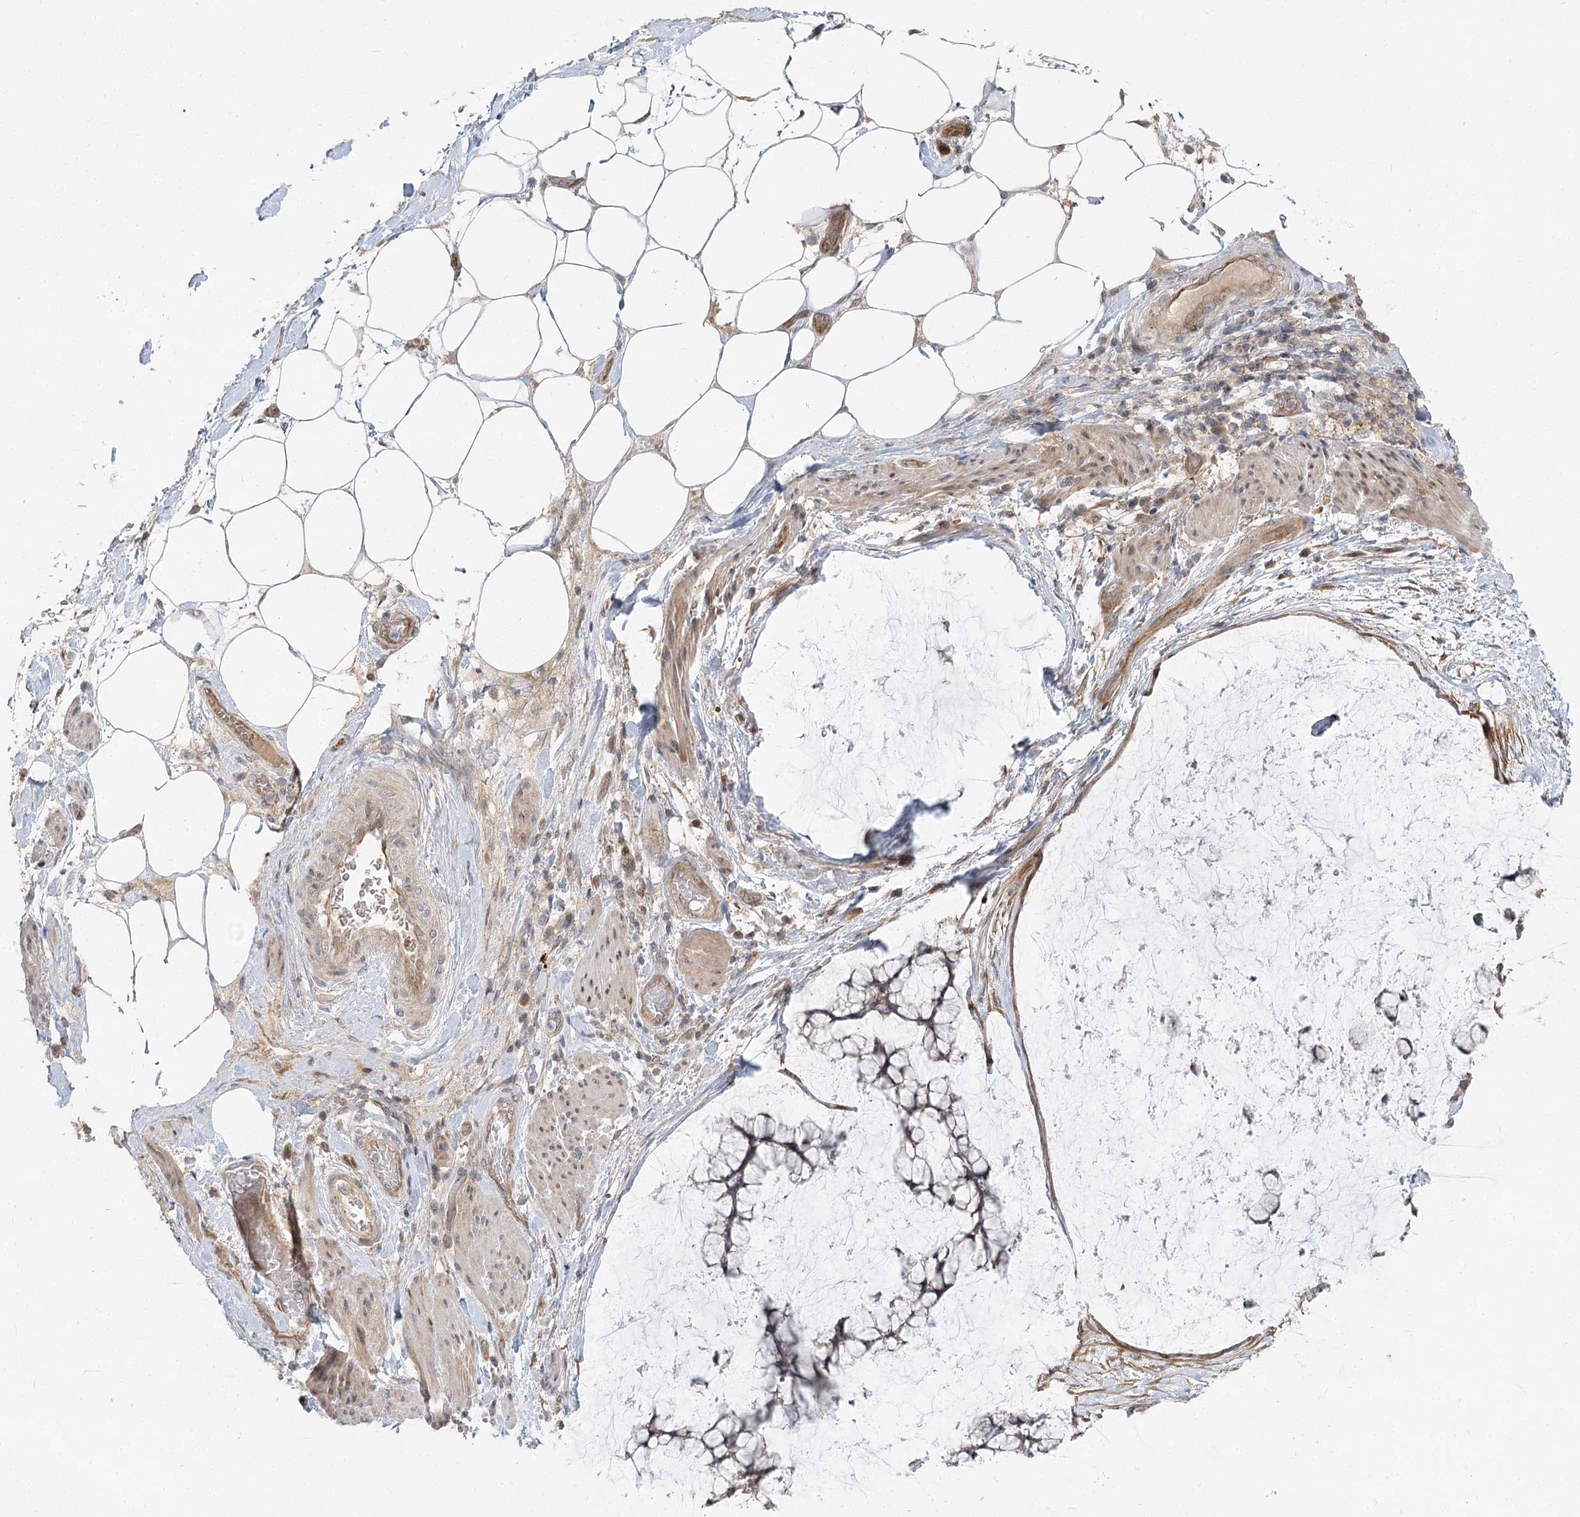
{"staining": {"intensity": "weak", "quantity": "25%-75%", "location": "cytoplasmic/membranous"}, "tissue": "ovarian cancer", "cell_type": "Tumor cells", "image_type": "cancer", "snomed": [{"axis": "morphology", "description": "Cystadenocarcinoma, mucinous, NOS"}, {"axis": "topography", "description": "Ovary"}], "caption": "A brown stain labels weak cytoplasmic/membranous expression of a protein in mucinous cystadenocarcinoma (ovarian) tumor cells.", "gene": "GUCY2C", "patient": {"sex": "female", "age": 42}}